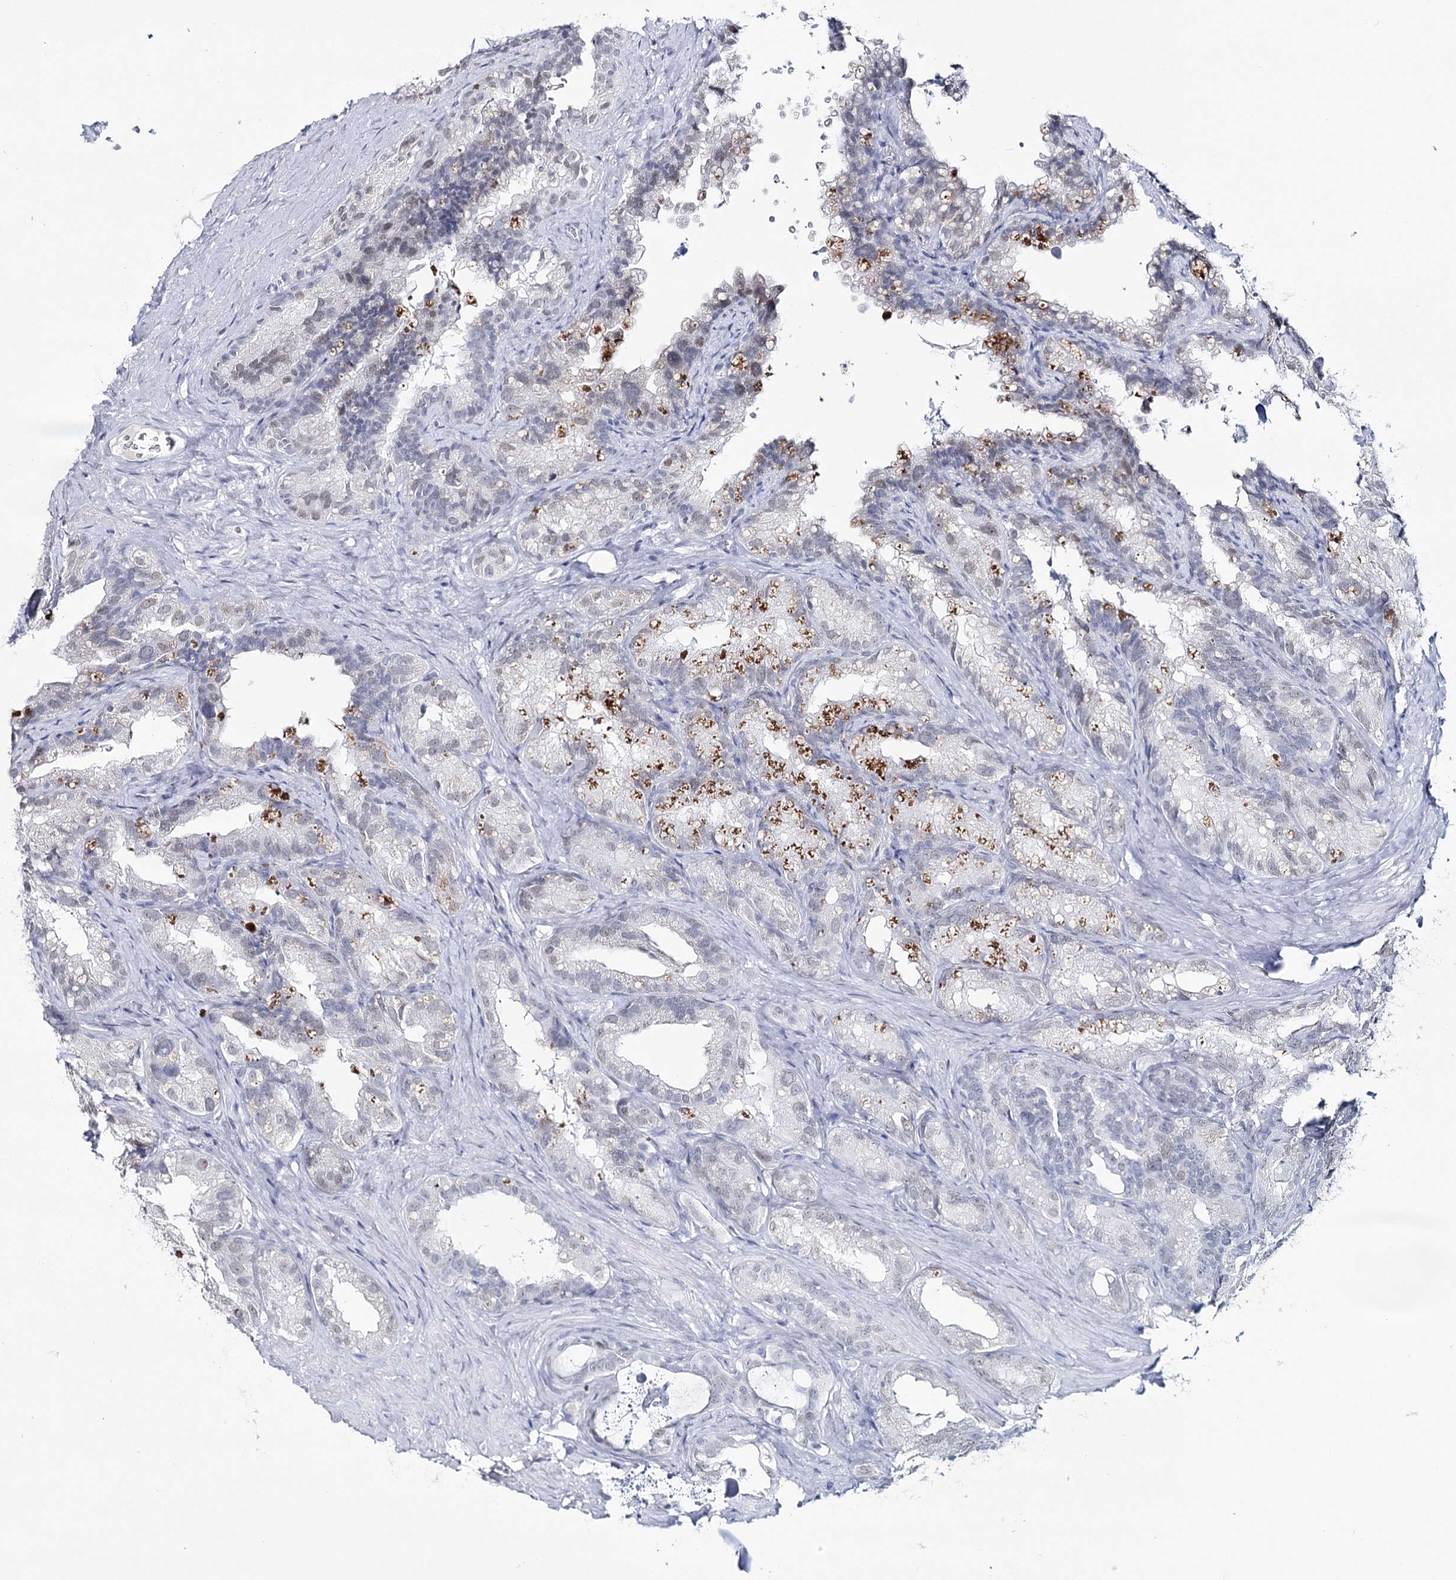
{"staining": {"intensity": "weak", "quantity": "25%-75%", "location": "nuclear"}, "tissue": "seminal vesicle", "cell_type": "Glandular cells", "image_type": "normal", "snomed": [{"axis": "morphology", "description": "Normal tissue, NOS"}, {"axis": "topography", "description": "Seminal veicle"}], "caption": "Seminal vesicle stained with immunohistochemistry shows weak nuclear positivity in about 25%-75% of glandular cells. The protein is stained brown, and the nuclei are stained in blue (DAB (3,3'-diaminobenzidine) IHC with brightfield microscopy, high magnification).", "gene": "ZC3H8", "patient": {"sex": "male", "age": 60}}